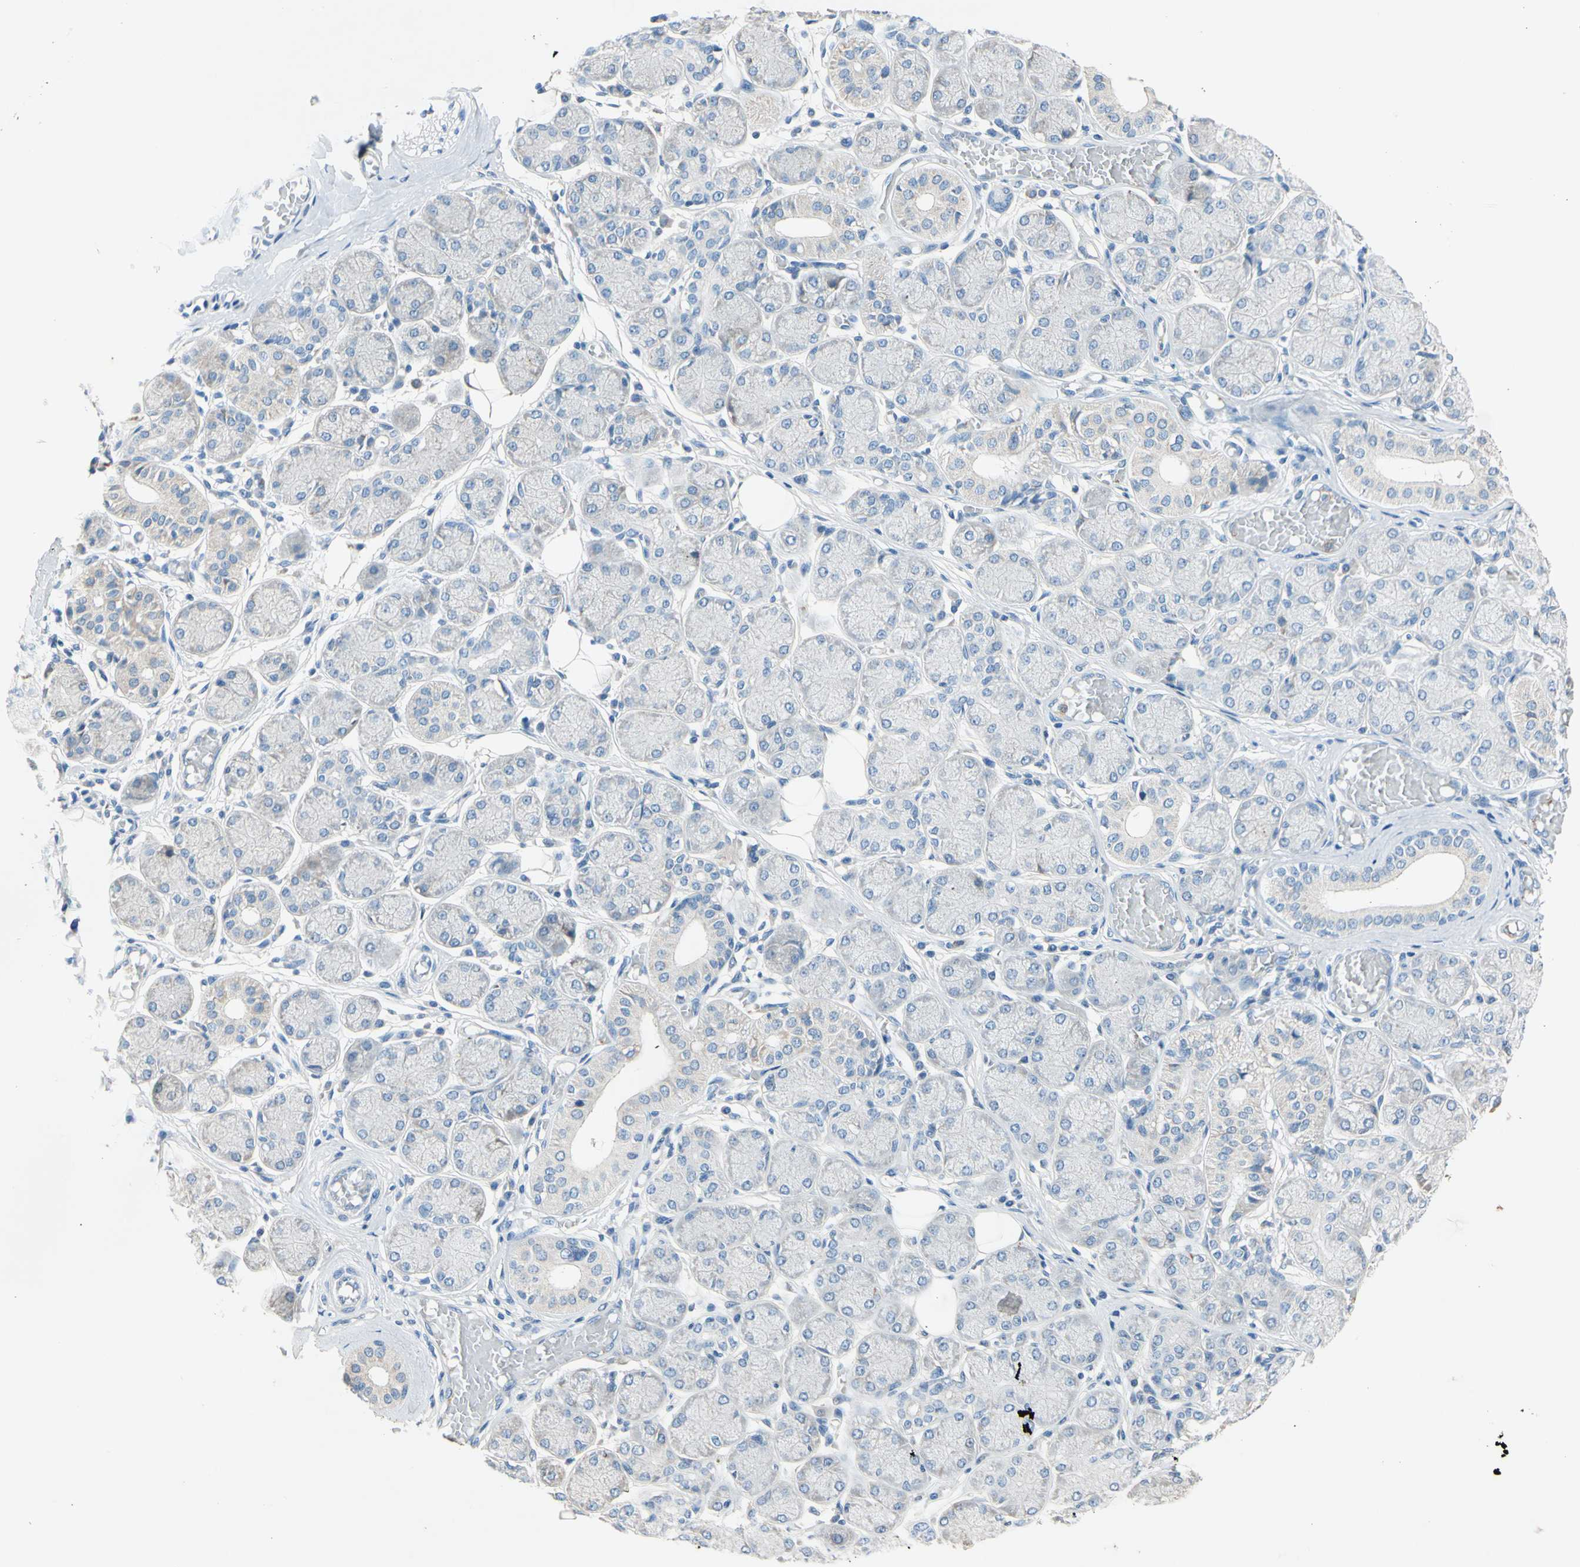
{"staining": {"intensity": "weak", "quantity": "25%-75%", "location": "cytoplasmic/membranous"}, "tissue": "salivary gland", "cell_type": "Glandular cells", "image_type": "normal", "snomed": [{"axis": "morphology", "description": "Normal tissue, NOS"}, {"axis": "topography", "description": "Salivary gland"}], "caption": "Weak cytoplasmic/membranous positivity is appreciated in about 25%-75% of glandular cells in normal salivary gland.", "gene": "LY6G6F", "patient": {"sex": "female", "age": 24}}